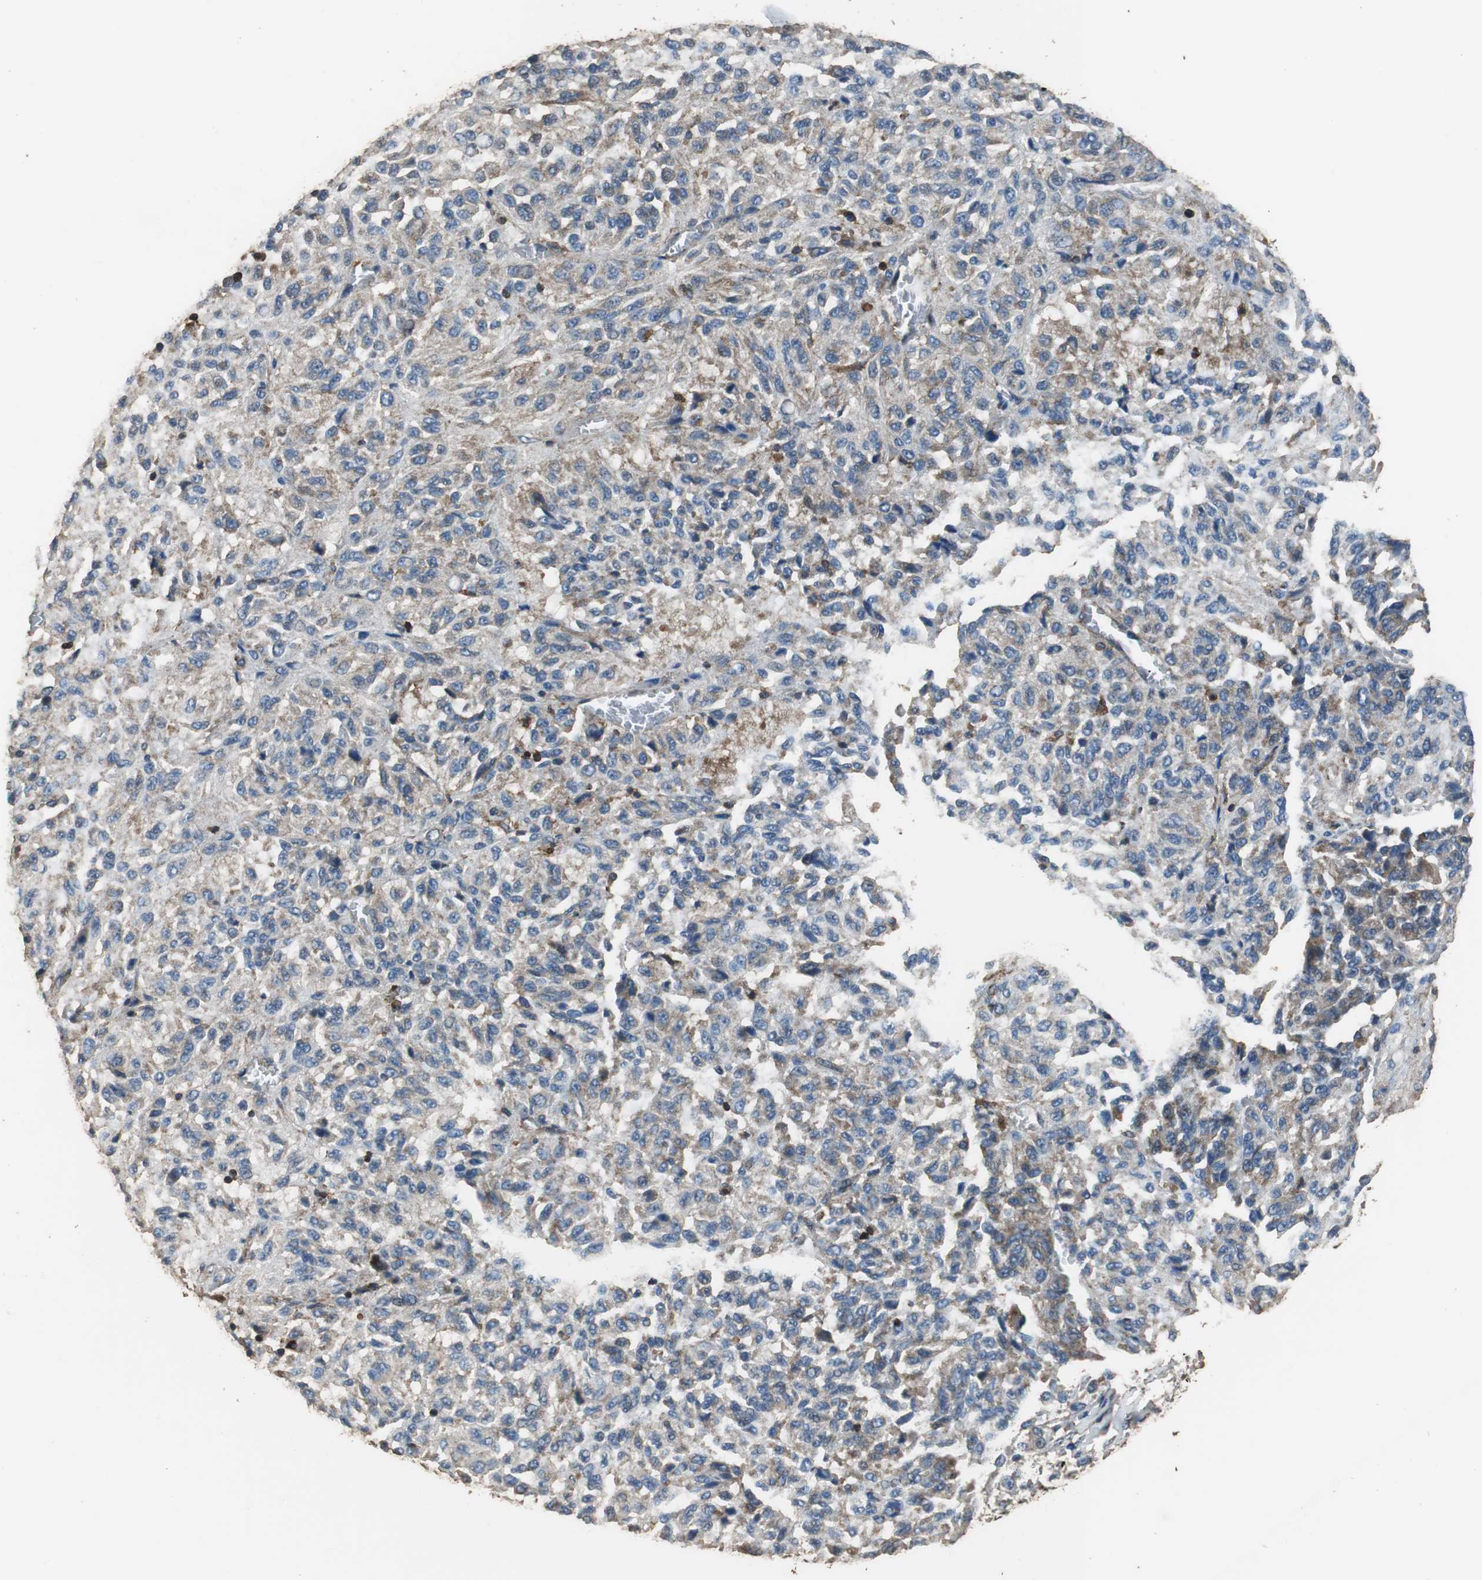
{"staining": {"intensity": "weak", "quantity": "25%-75%", "location": "cytoplasmic/membranous"}, "tissue": "melanoma", "cell_type": "Tumor cells", "image_type": "cancer", "snomed": [{"axis": "morphology", "description": "Malignant melanoma, Metastatic site"}, {"axis": "topography", "description": "Lung"}], "caption": "This is a photomicrograph of immunohistochemistry (IHC) staining of malignant melanoma (metastatic site), which shows weak staining in the cytoplasmic/membranous of tumor cells.", "gene": "PRKRA", "patient": {"sex": "male", "age": 64}}